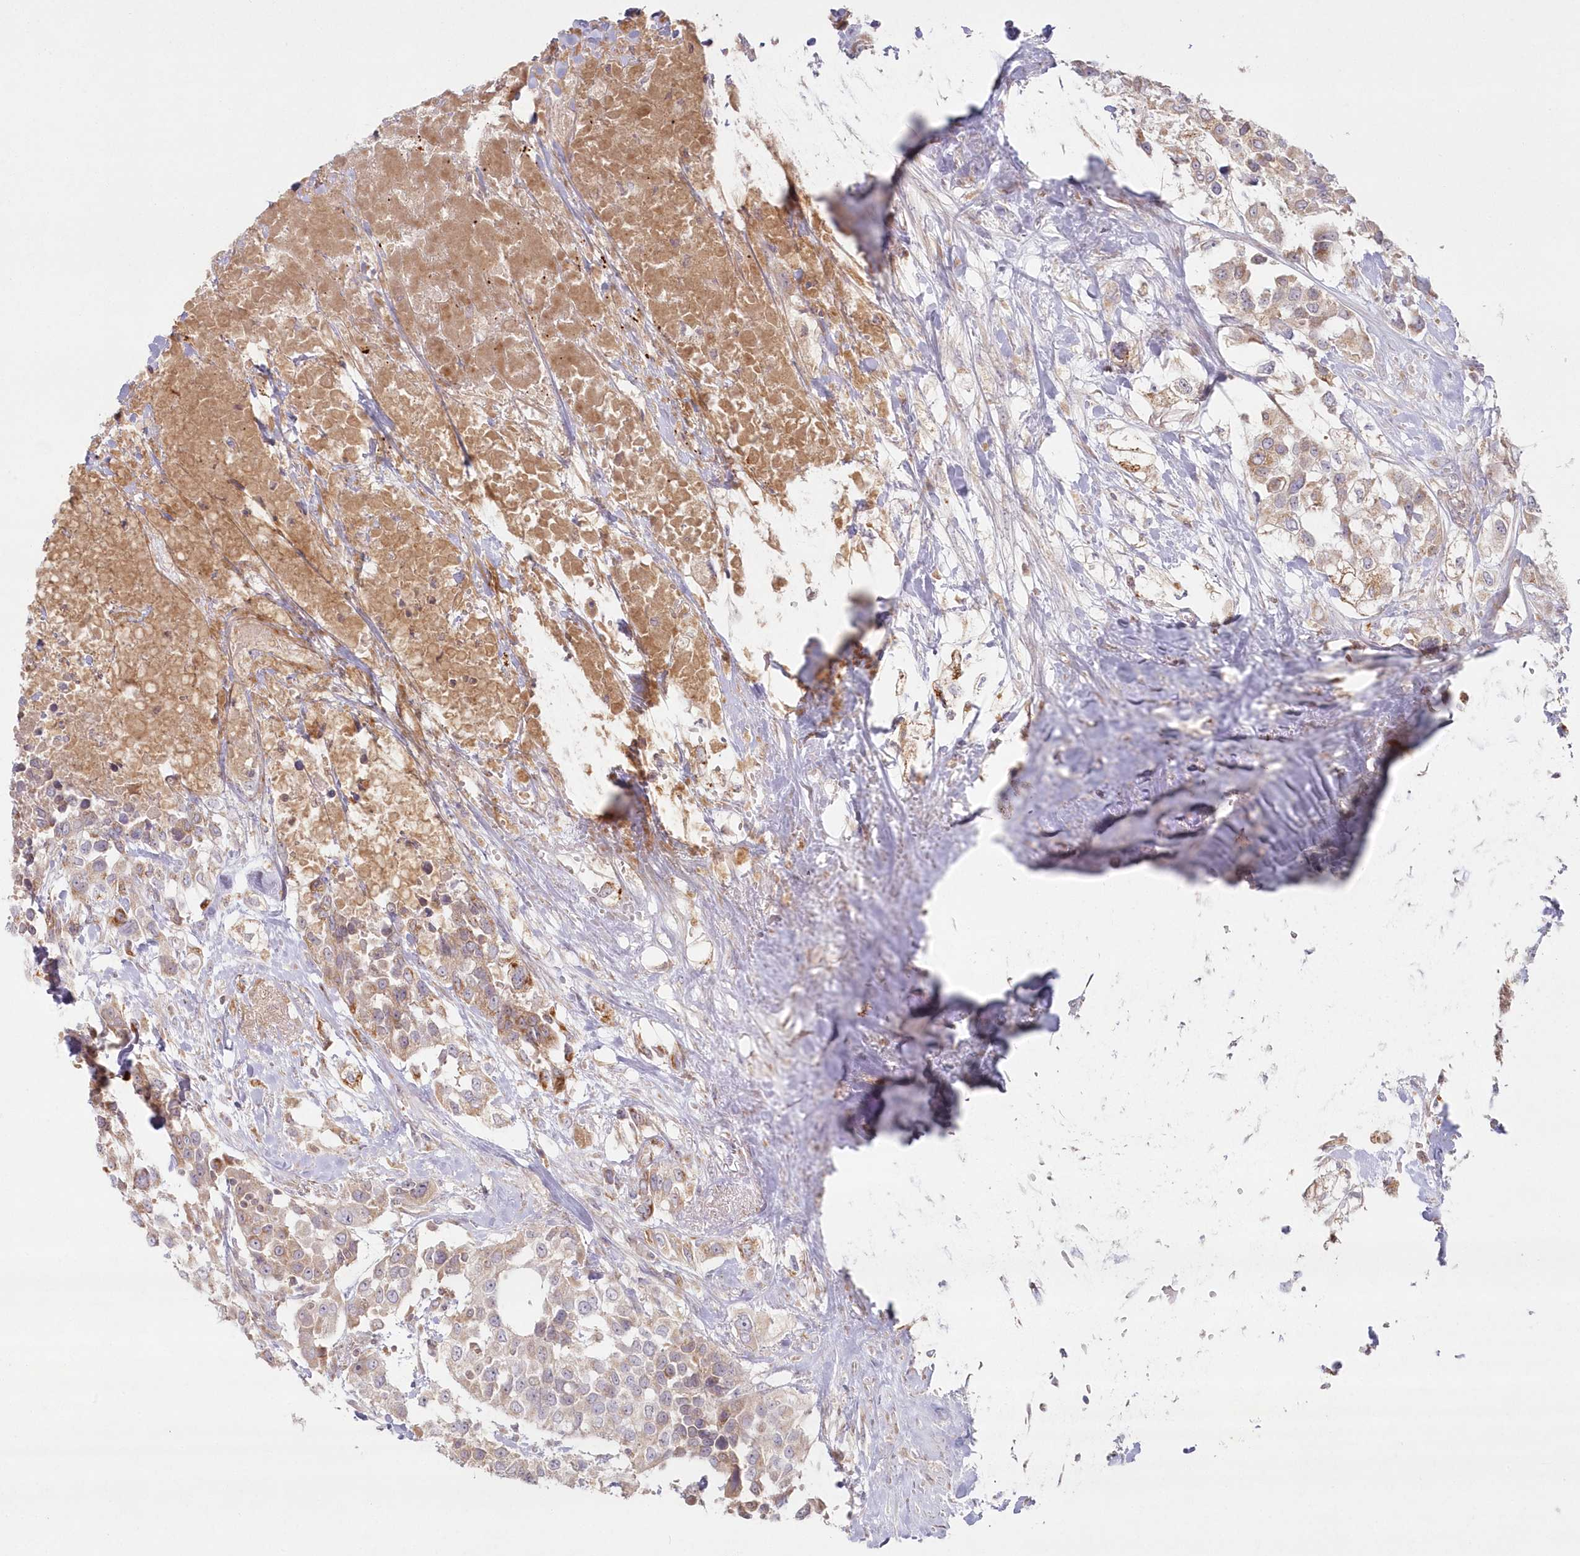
{"staining": {"intensity": "moderate", "quantity": "<25%", "location": "cytoplasmic/membranous"}, "tissue": "urothelial cancer", "cell_type": "Tumor cells", "image_type": "cancer", "snomed": [{"axis": "morphology", "description": "Urothelial carcinoma, High grade"}, {"axis": "topography", "description": "Urinary bladder"}], "caption": "Urothelial cancer was stained to show a protein in brown. There is low levels of moderate cytoplasmic/membranous staining in about <25% of tumor cells.", "gene": "ARSB", "patient": {"sex": "female", "age": 80}}